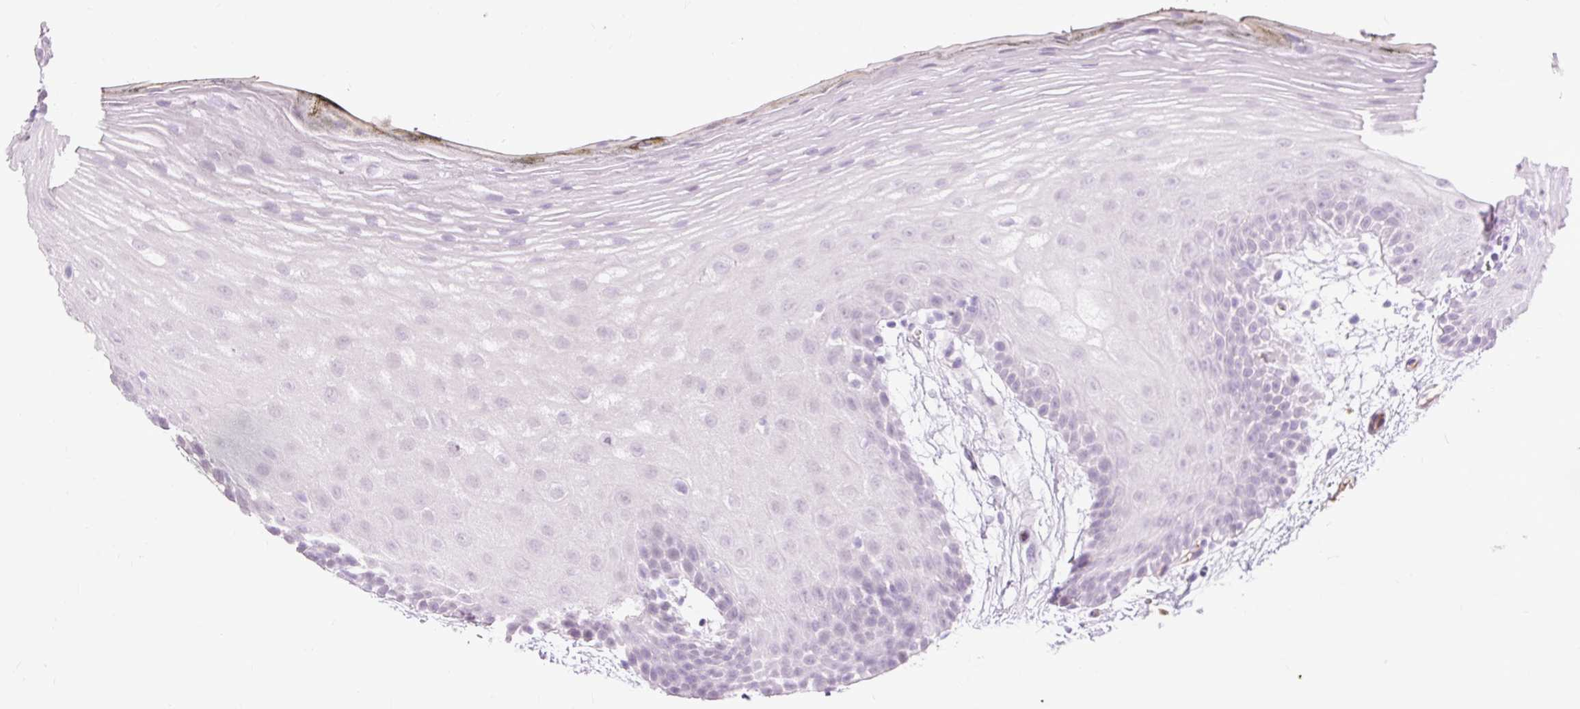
{"staining": {"intensity": "negative", "quantity": "none", "location": "none"}, "tissue": "oral mucosa", "cell_type": "Squamous epithelial cells", "image_type": "normal", "snomed": [{"axis": "morphology", "description": "Normal tissue, NOS"}, {"axis": "morphology", "description": "Squamous cell carcinoma, NOS"}, {"axis": "topography", "description": "Oral tissue"}, {"axis": "topography", "description": "Head-Neck"}], "caption": "An image of oral mucosa stained for a protein reveals no brown staining in squamous epithelial cells. Nuclei are stained in blue.", "gene": "PDE6B", "patient": {"sex": "female", "age": 81}}